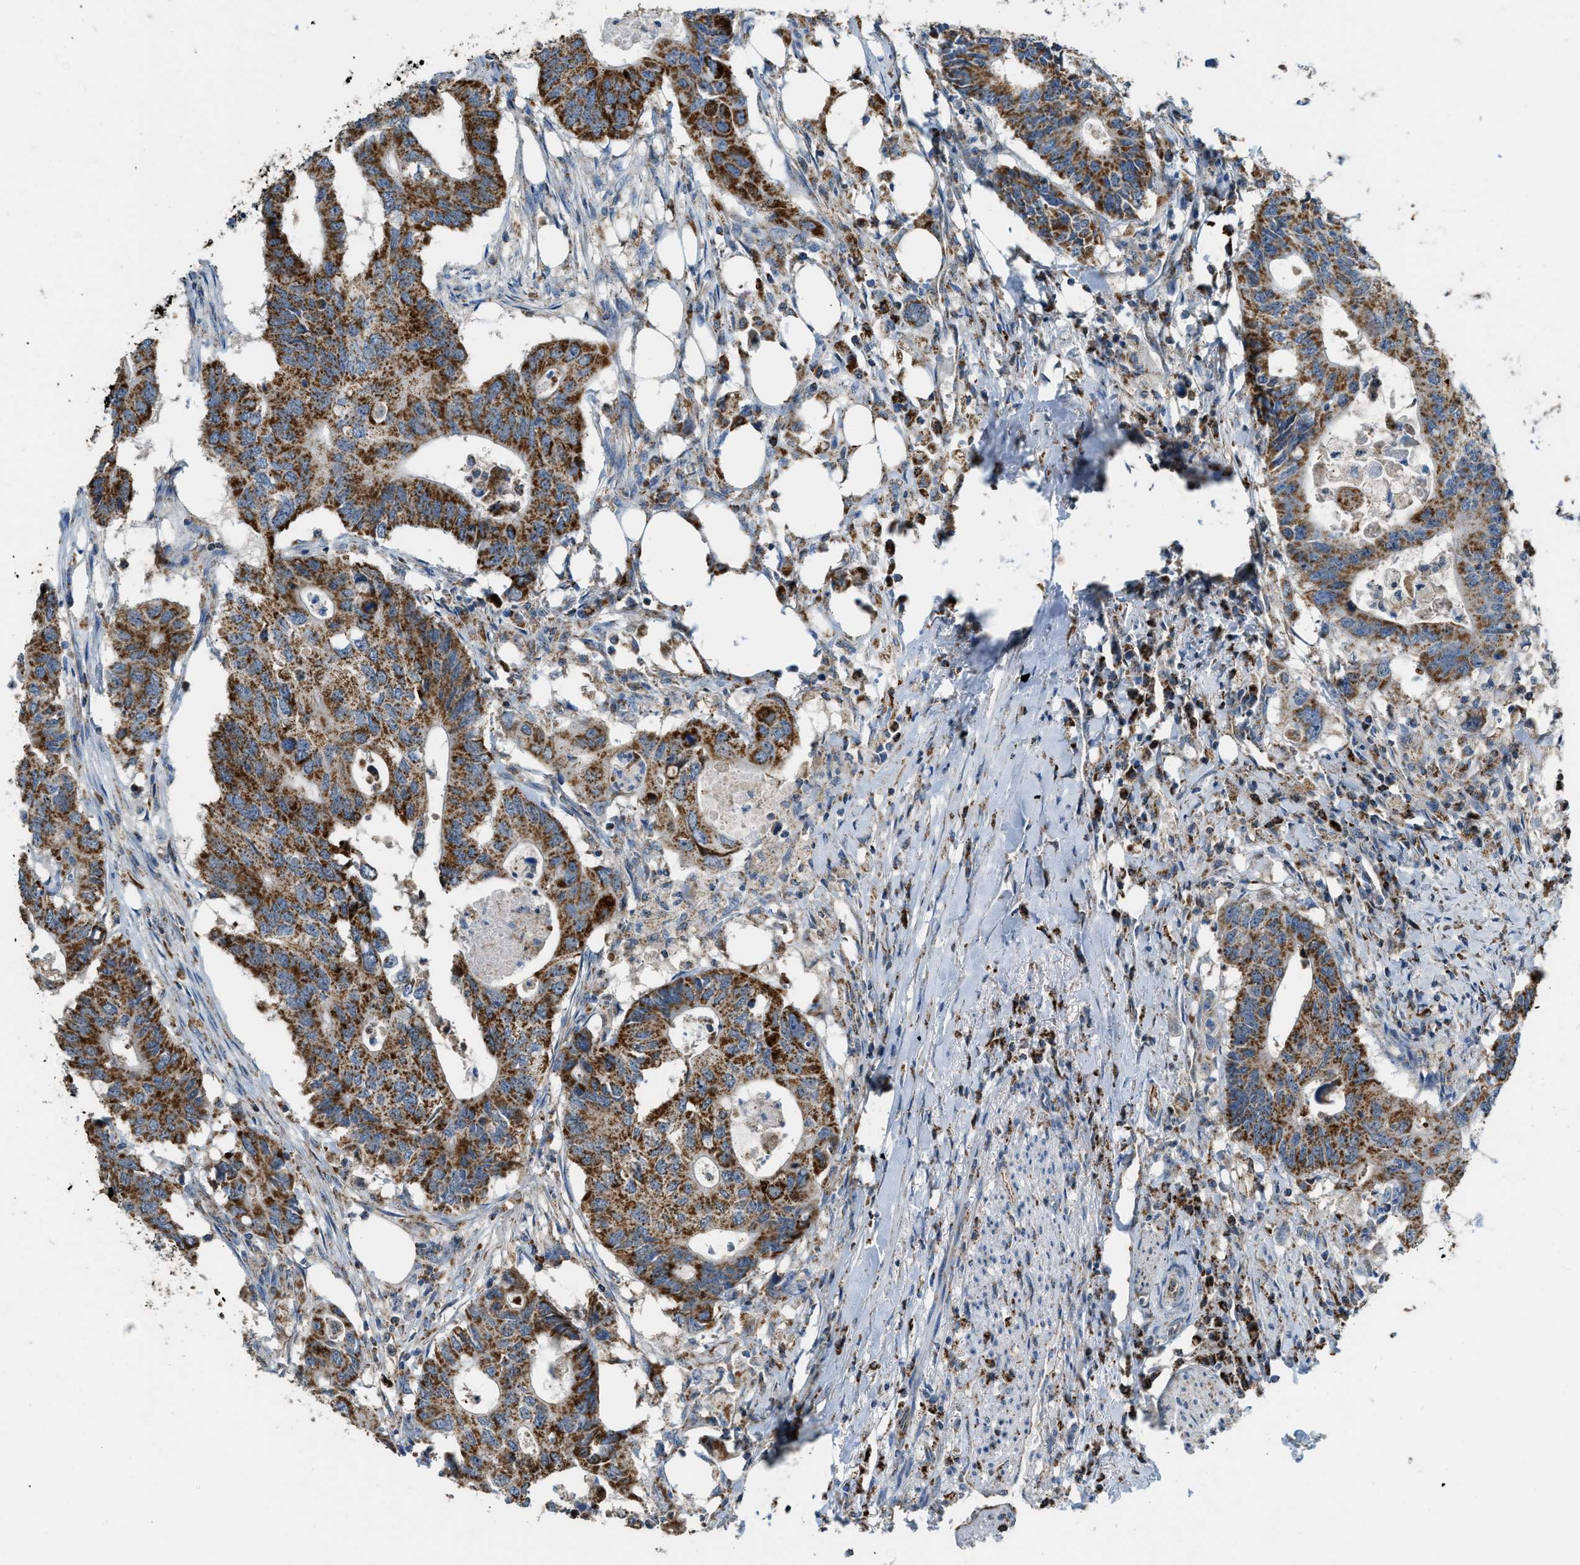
{"staining": {"intensity": "strong", "quantity": ">75%", "location": "cytoplasmic/membranous"}, "tissue": "colorectal cancer", "cell_type": "Tumor cells", "image_type": "cancer", "snomed": [{"axis": "morphology", "description": "Adenocarcinoma, NOS"}, {"axis": "topography", "description": "Colon"}], "caption": "This image demonstrates immunohistochemistry (IHC) staining of human adenocarcinoma (colorectal), with high strong cytoplasmic/membranous staining in about >75% of tumor cells.", "gene": "ETFB", "patient": {"sex": "male", "age": 71}}